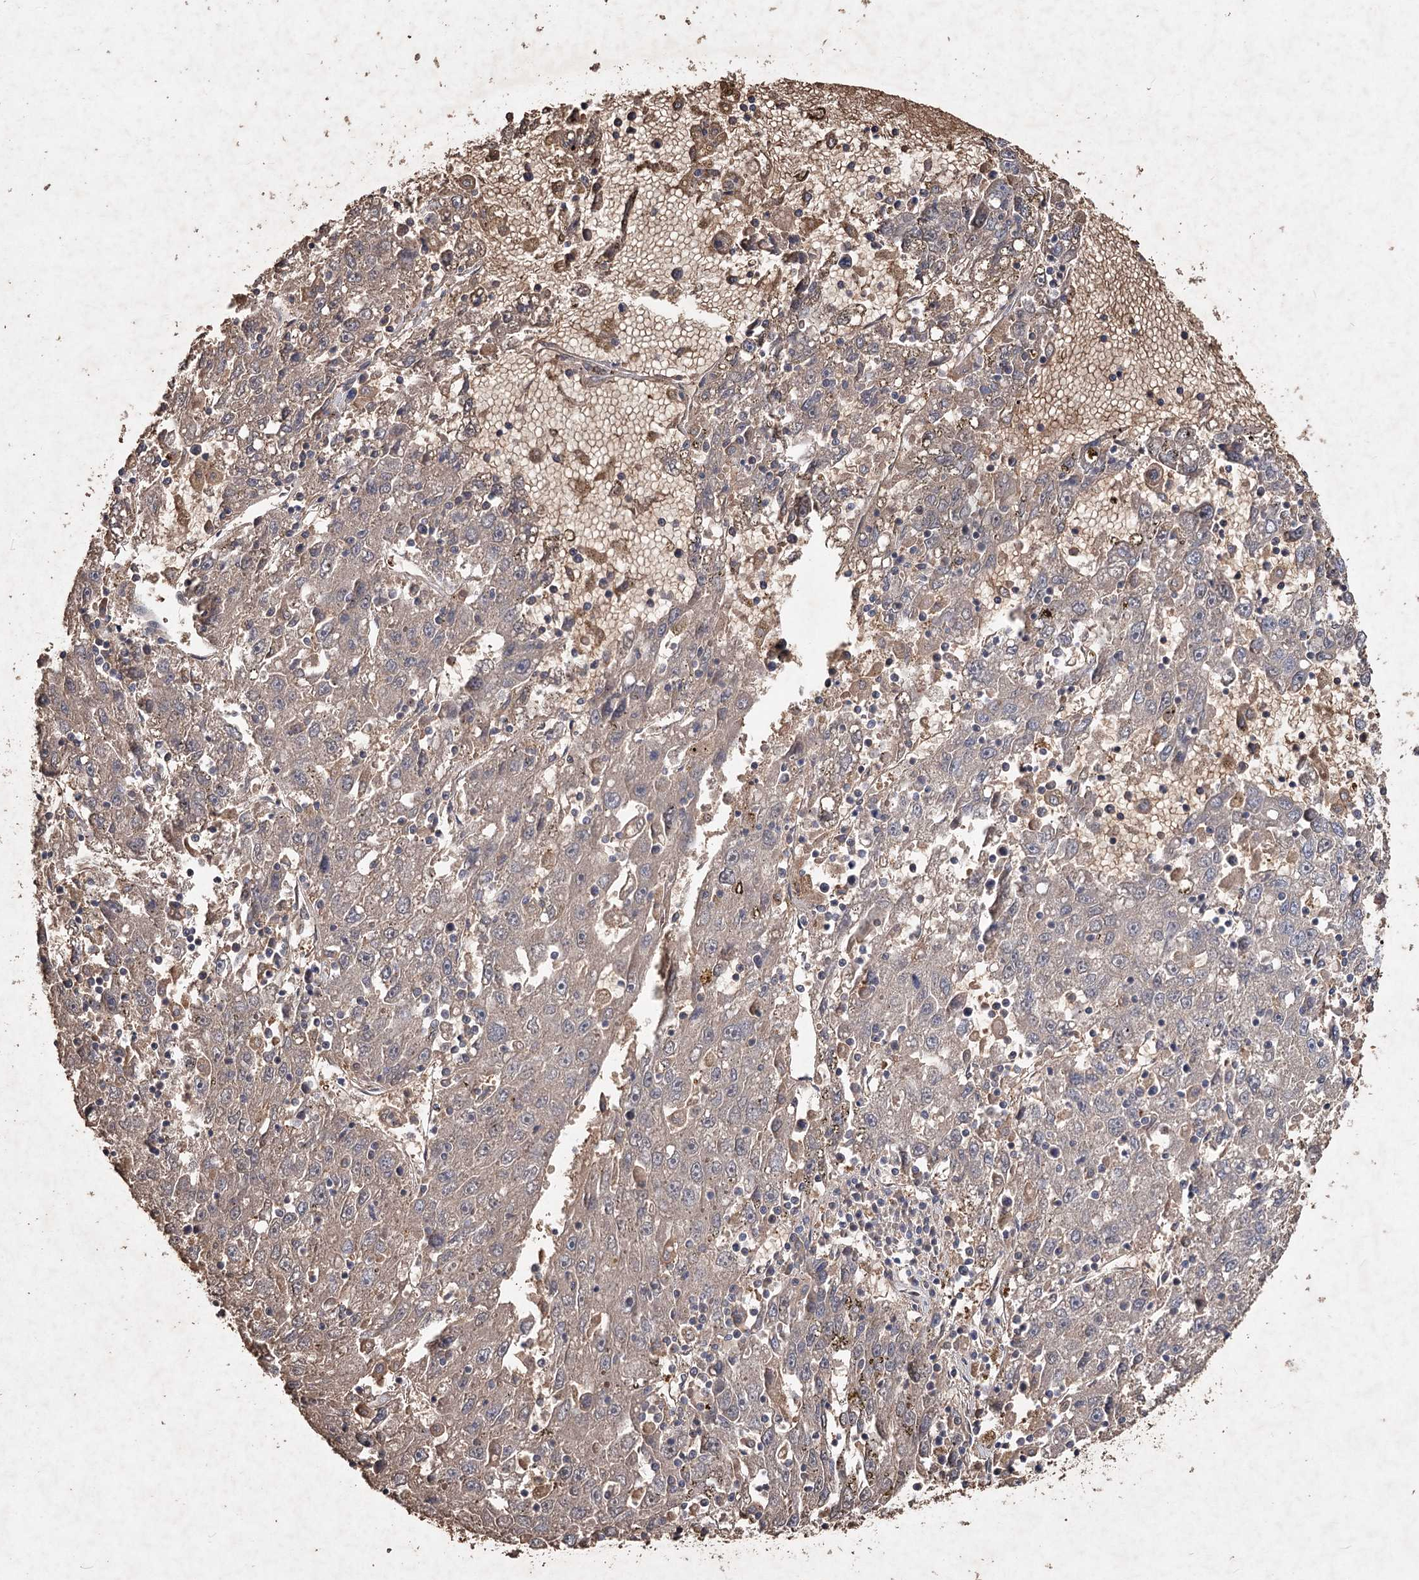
{"staining": {"intensity": "weak", "quantity": "<25%", "location": "cytoplasmic/membranous"}, "tissue": "liver cancer", "cell_type": "Tumor cells", "image_type": "cancer", "snomed": [{"axis": "morphology", "description": "Carcinoma, Hepatocellular, NOS"}, {"axis": "topography", "description": "Liver"}], "caption": "Immunohistochemistry (IHC) photomicrograph of neoplastic tissue: human liver hepatocellular carcinoma stained with DAB exhibits no significant protein expression in tumor cells. (Stains: DAB immunohistochemistry (IHC) with hematoxylin counter stain, Microscopy: brightfield microscopy at high magnification).", "gene": "FBXO7", "patient": {"sex": "male", "age": 49}}